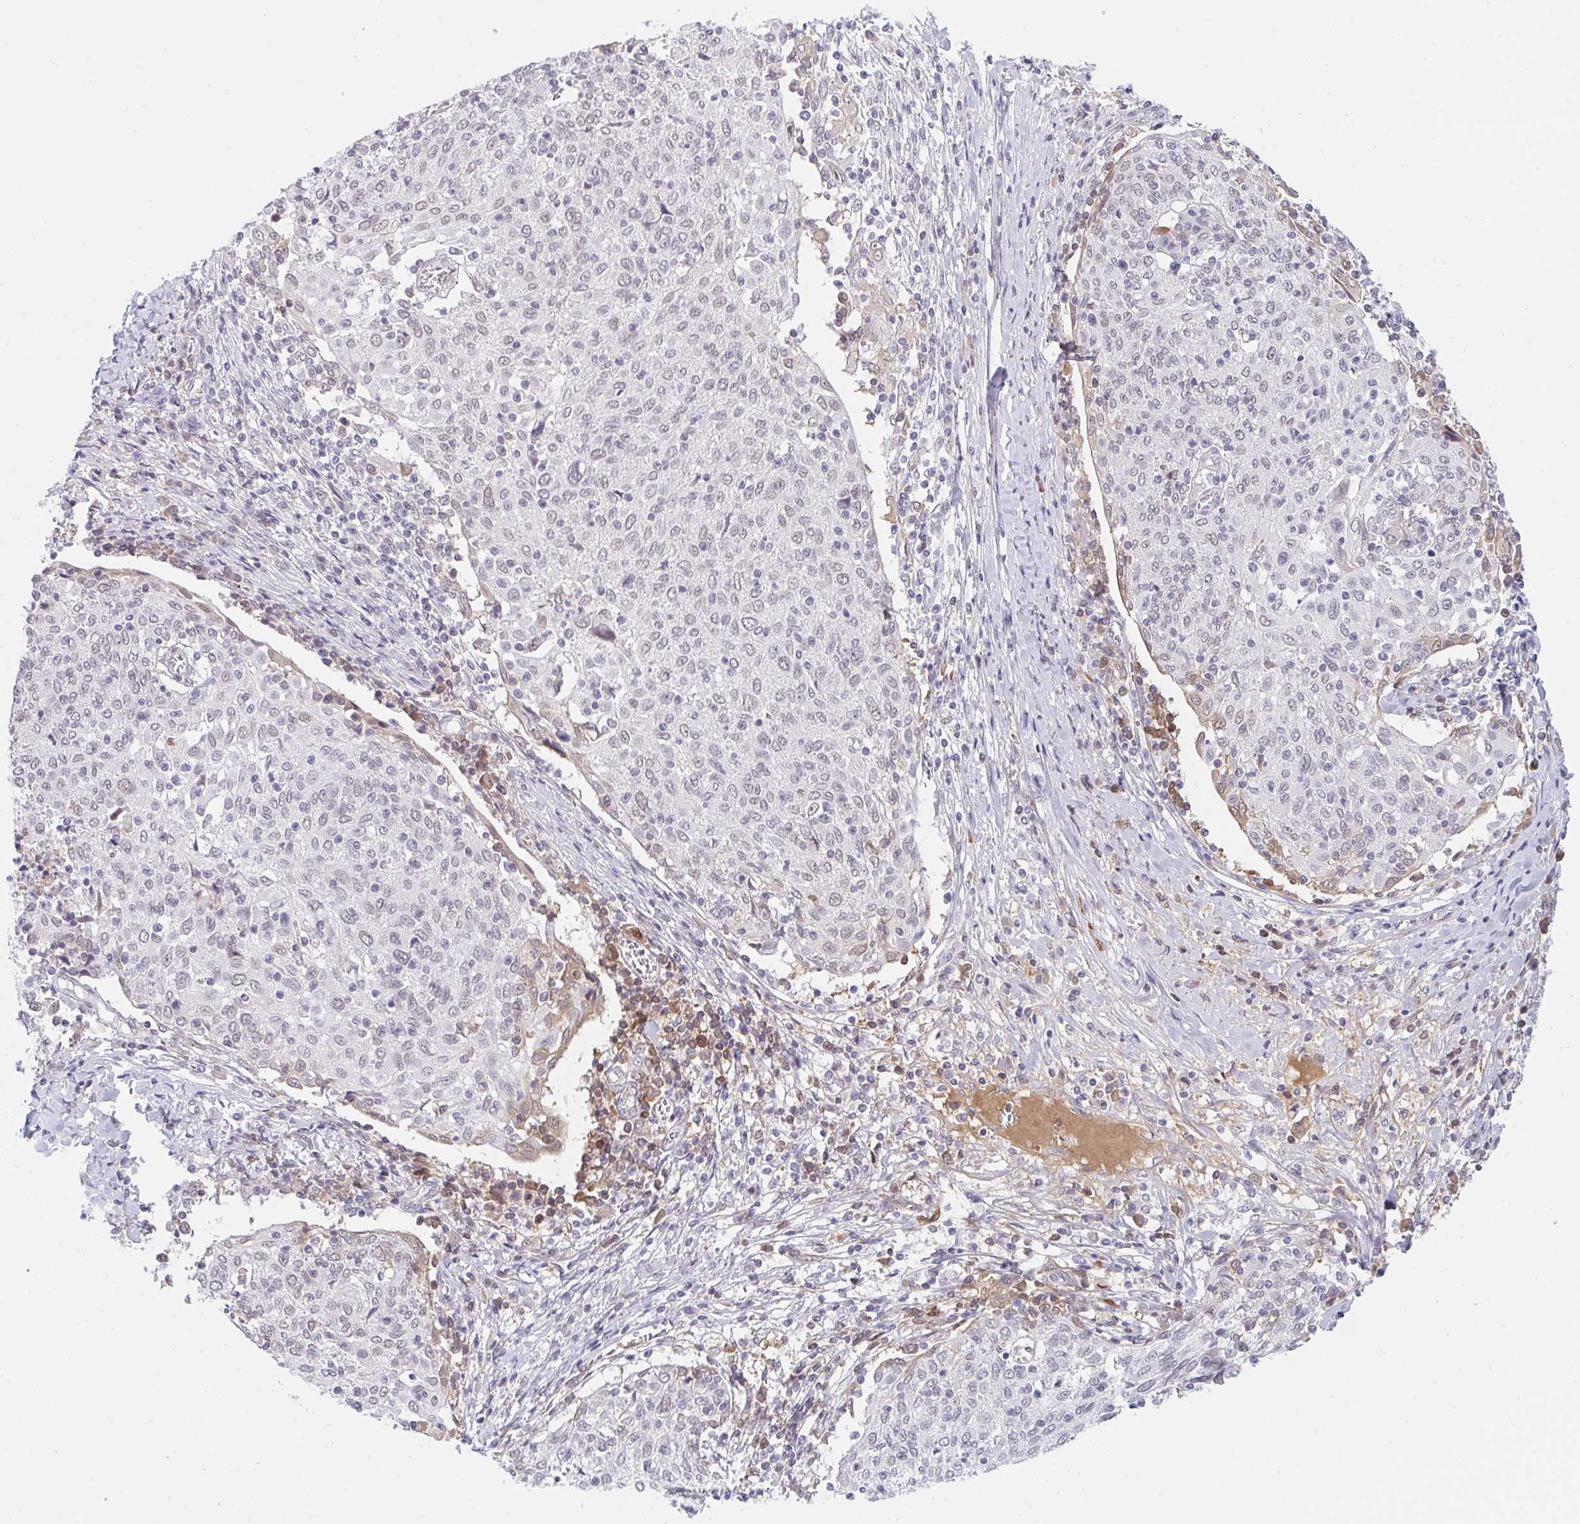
{"staining": {"intensity": "negative", "quantity": "none", "location": "none"}, "tissue": "cervical cancer", "cell_type": "Tumor cells", "image_type": "cancer", "snomed": [{"axis": "morphology", "description": "Squamous cell carcinoma, NOS"}, {"axis": "topography", "description": "Cervix"}], "caption": "Immunohistochemical staining of cervical squamous cell carcinoma shows no significant staining in tumor cells. Nuclei are stained in blue.", "gene": "DSCAML1", "patient": {"sex": "female", "age": 52}}